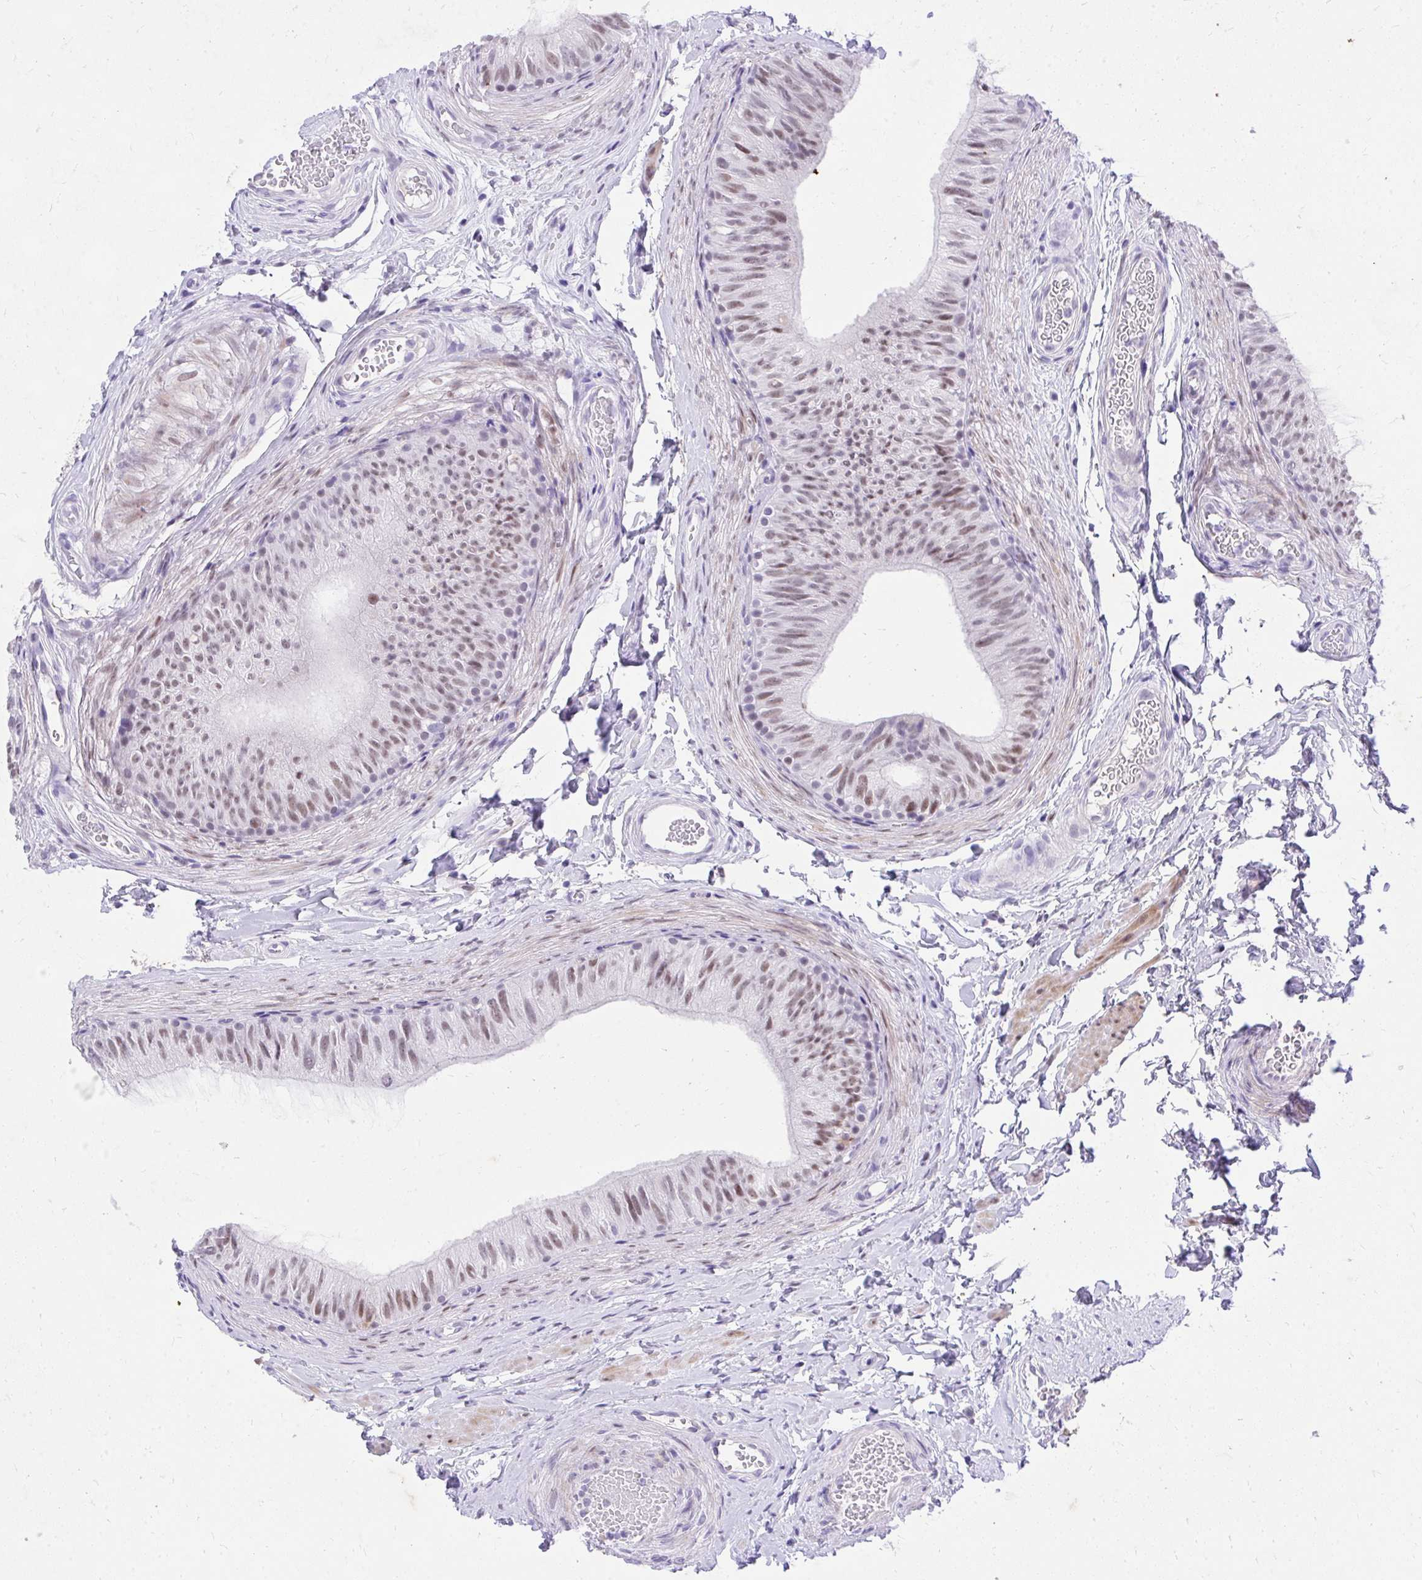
{"staining": {"intensity": "moderate", "quantity": ">75%", "location": "nuclear"}, "tissue": "epididymis", "cell_type": "Glandular cells", "image_type": "normal", "snomed": [{"axis": "morphology", "description": "Normal tissue, NOS"}, {"axis": "topography", "description": "Epididymis, spermatic cord, NOS"}, {"axis": "topography", "description": "Epididymis"}, {"axis": "topography", "description": "Peripheral nerve tissue"}], "caption": "Protein staining of benign epididymis demonstrates moderate nuclear positivity in about >75% of glandular cells. The protein is stained brown, and the nuclei are stained in blue (DAB IHC with brightfield microscopy, high magnification).", "gene": "KLK1", "patient": {"sex": "male", "age": 29}}